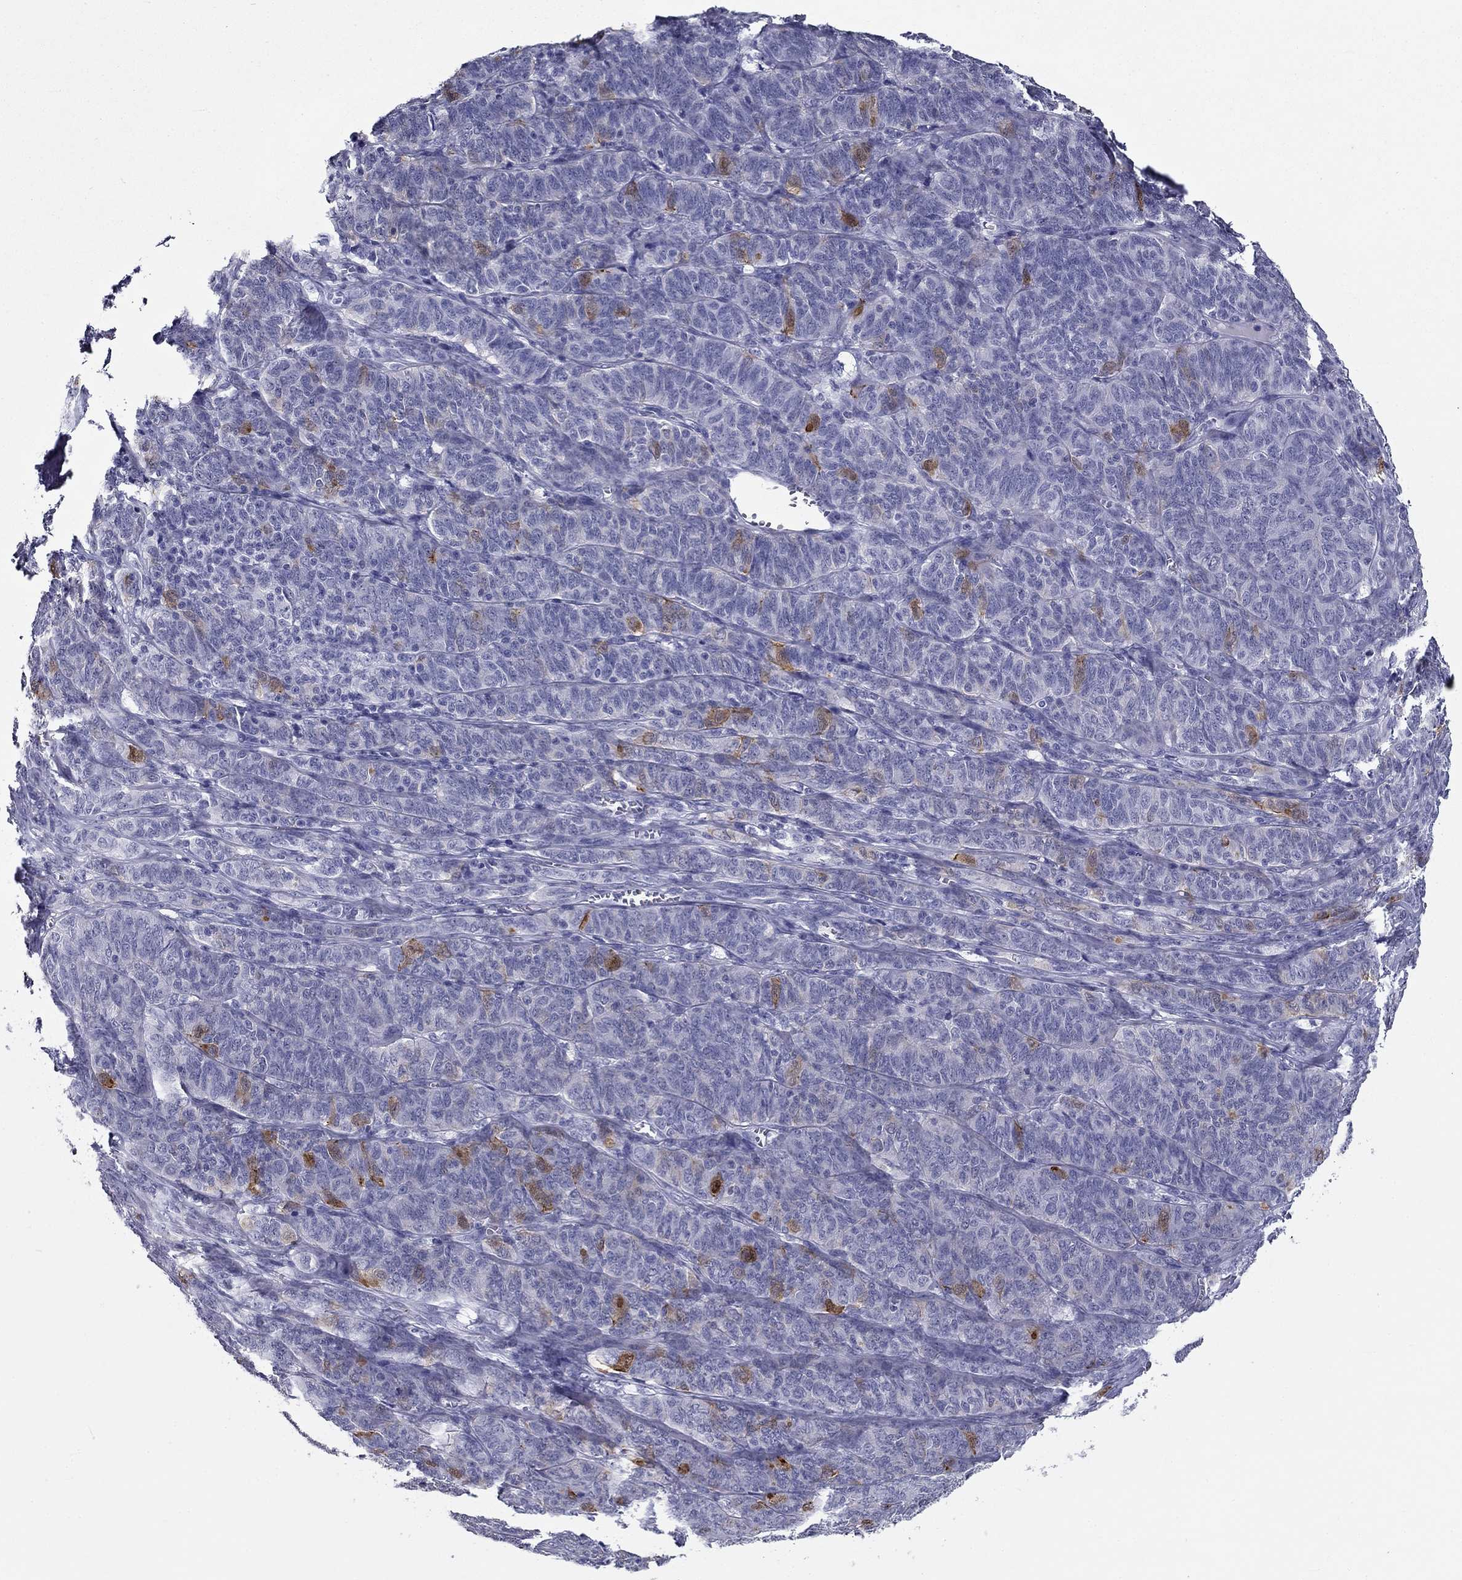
{"staining": {"intensity": "moderate", "quantity": "<25%", "location": "cytoplasmic/membranous"}, "tissue": "ovarian cancer", "cell_type": "Tumor cells", "image_type": "cancer", "snomed": [{"axis": "morphology", "description": "Carcinoma, endometroid"}, {"axis": "topography", "description": "Ovary"}], "caption": "Immunohistochemical staining of human ovarian cancer (endometroid carcinoma) exhibits low levels of moderate cytoplasmic/membranous protein positivity in approximately <25% of tumor cells.", "gene": "DNALI1", "patient": {"sex": "female", "age": 80}}